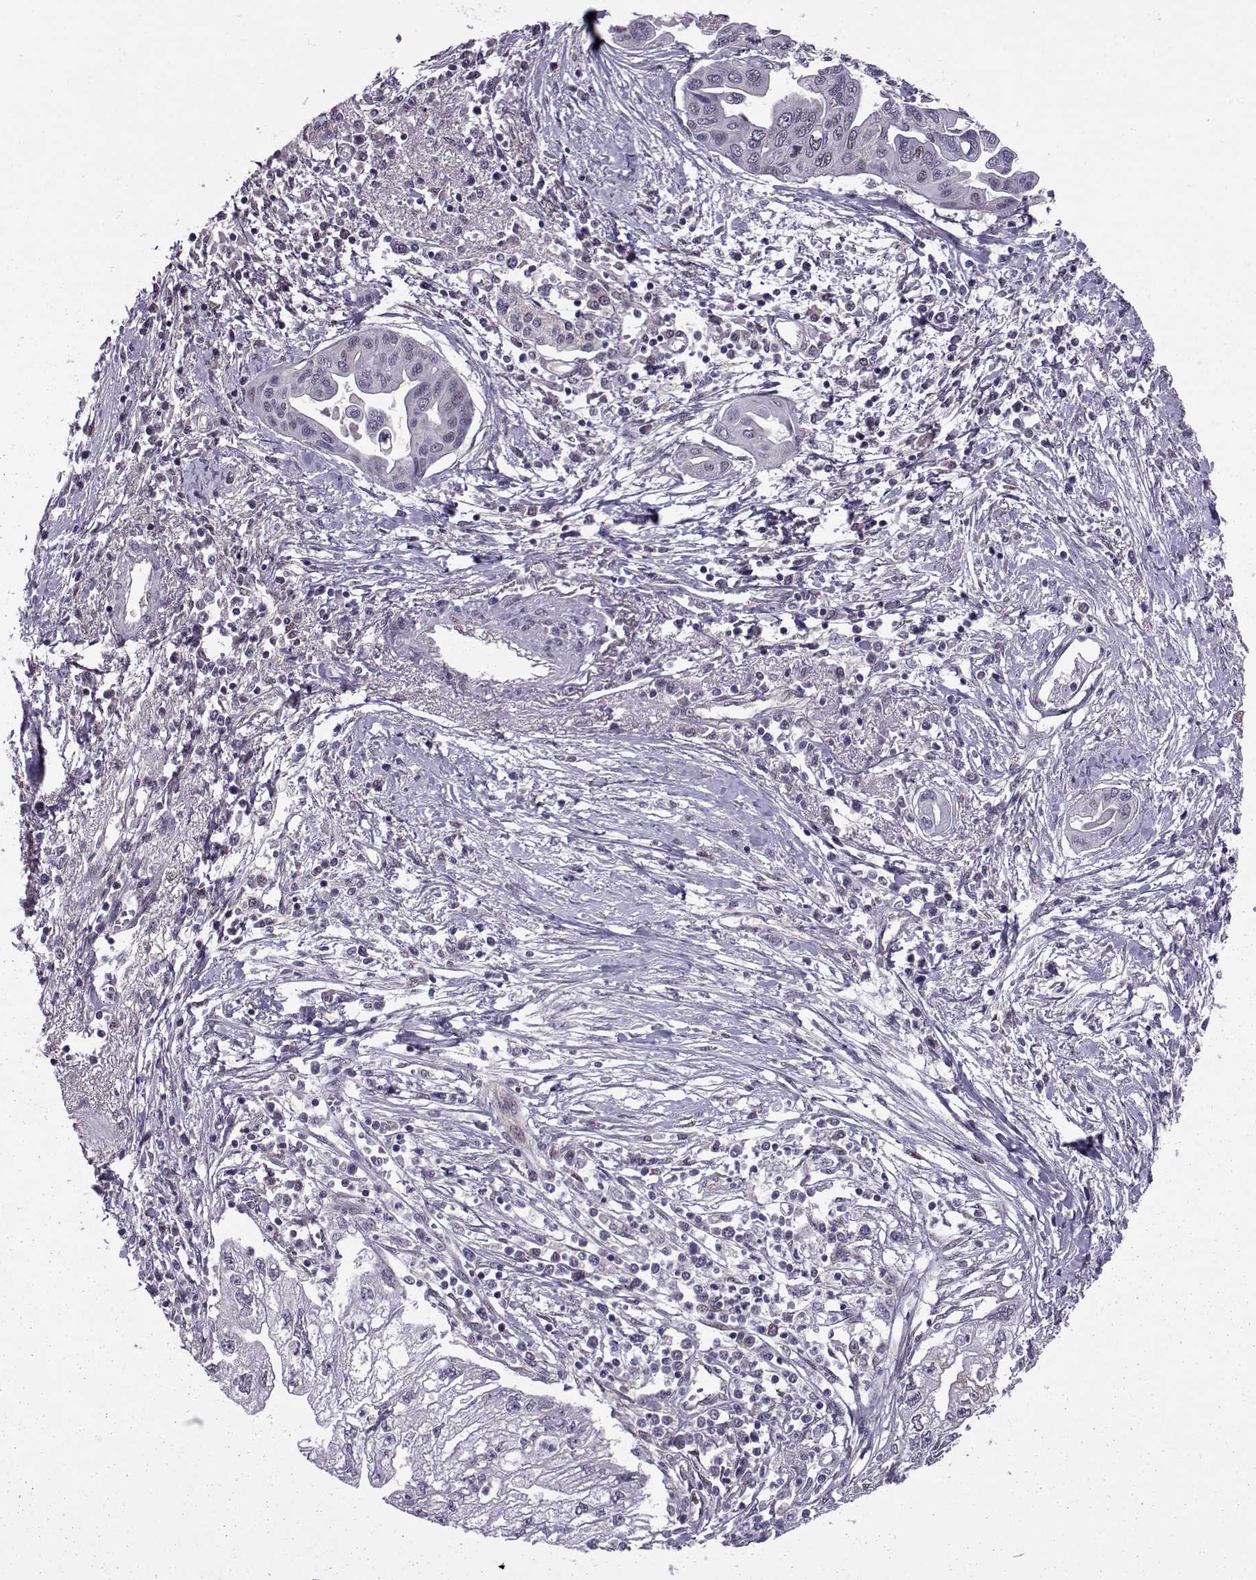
{"staining": {"intensity": "negative", "quantity": "none", "location": "none"}, "tissue": "pancreatic cancer", "cell_type": "Tumor cells", "image_type": "cancer", "snomed": [{"axis": "morphology", "description": "Adenocarcinoma, NOS"}, {"axis": "topography", "description": "Pancreas"}], "caption": "Immunohistochemistry (IHC) micrograph of human pancreatic cancer stained for a protein (brown), which demonstrates no expression in tumor cells.", "gene": "CDK4", "patient": {"sex": "male", "age": 70}}